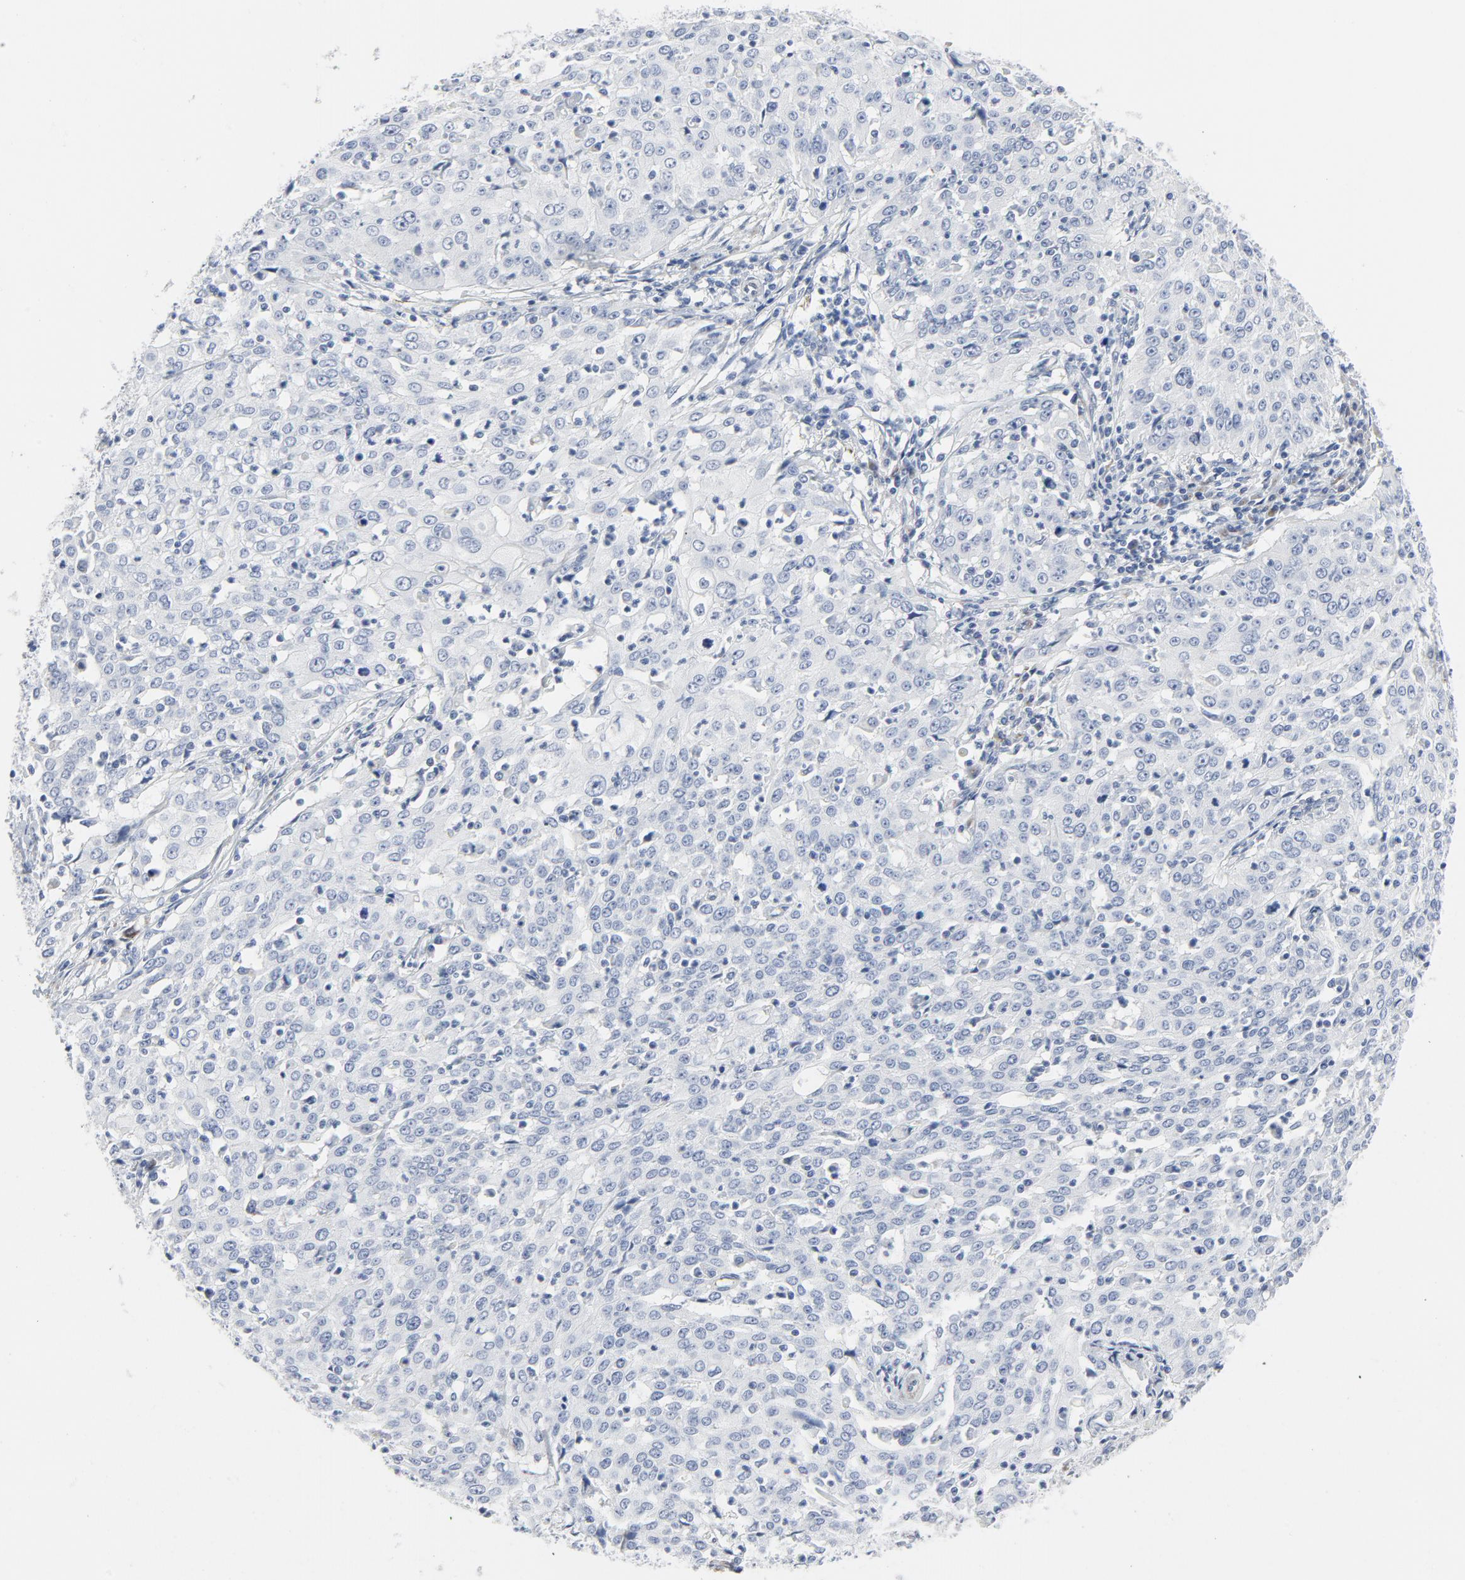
{"staining": {"intensity": "weak", "quantity": "<25%", "location": "cytoplasmic/membranous"}, "tissue": "cervical cancer", "cell_type": "Tumor cells", "image_type": "cancer", "snomed": [{"axis": "morphology", "description": "Squamous cell carcinoma, NOS"}, {"axis": "topography", "description": "Cervix"}], "caption": "DAB (3,3'-diaminobenzidine) immunohistochemical staining of human squamous cell carcinoma (cervical) shows no significant expression in tumor cells.", "gene": "TUBB1", "patient": {"sex": "female", "age": 39}}